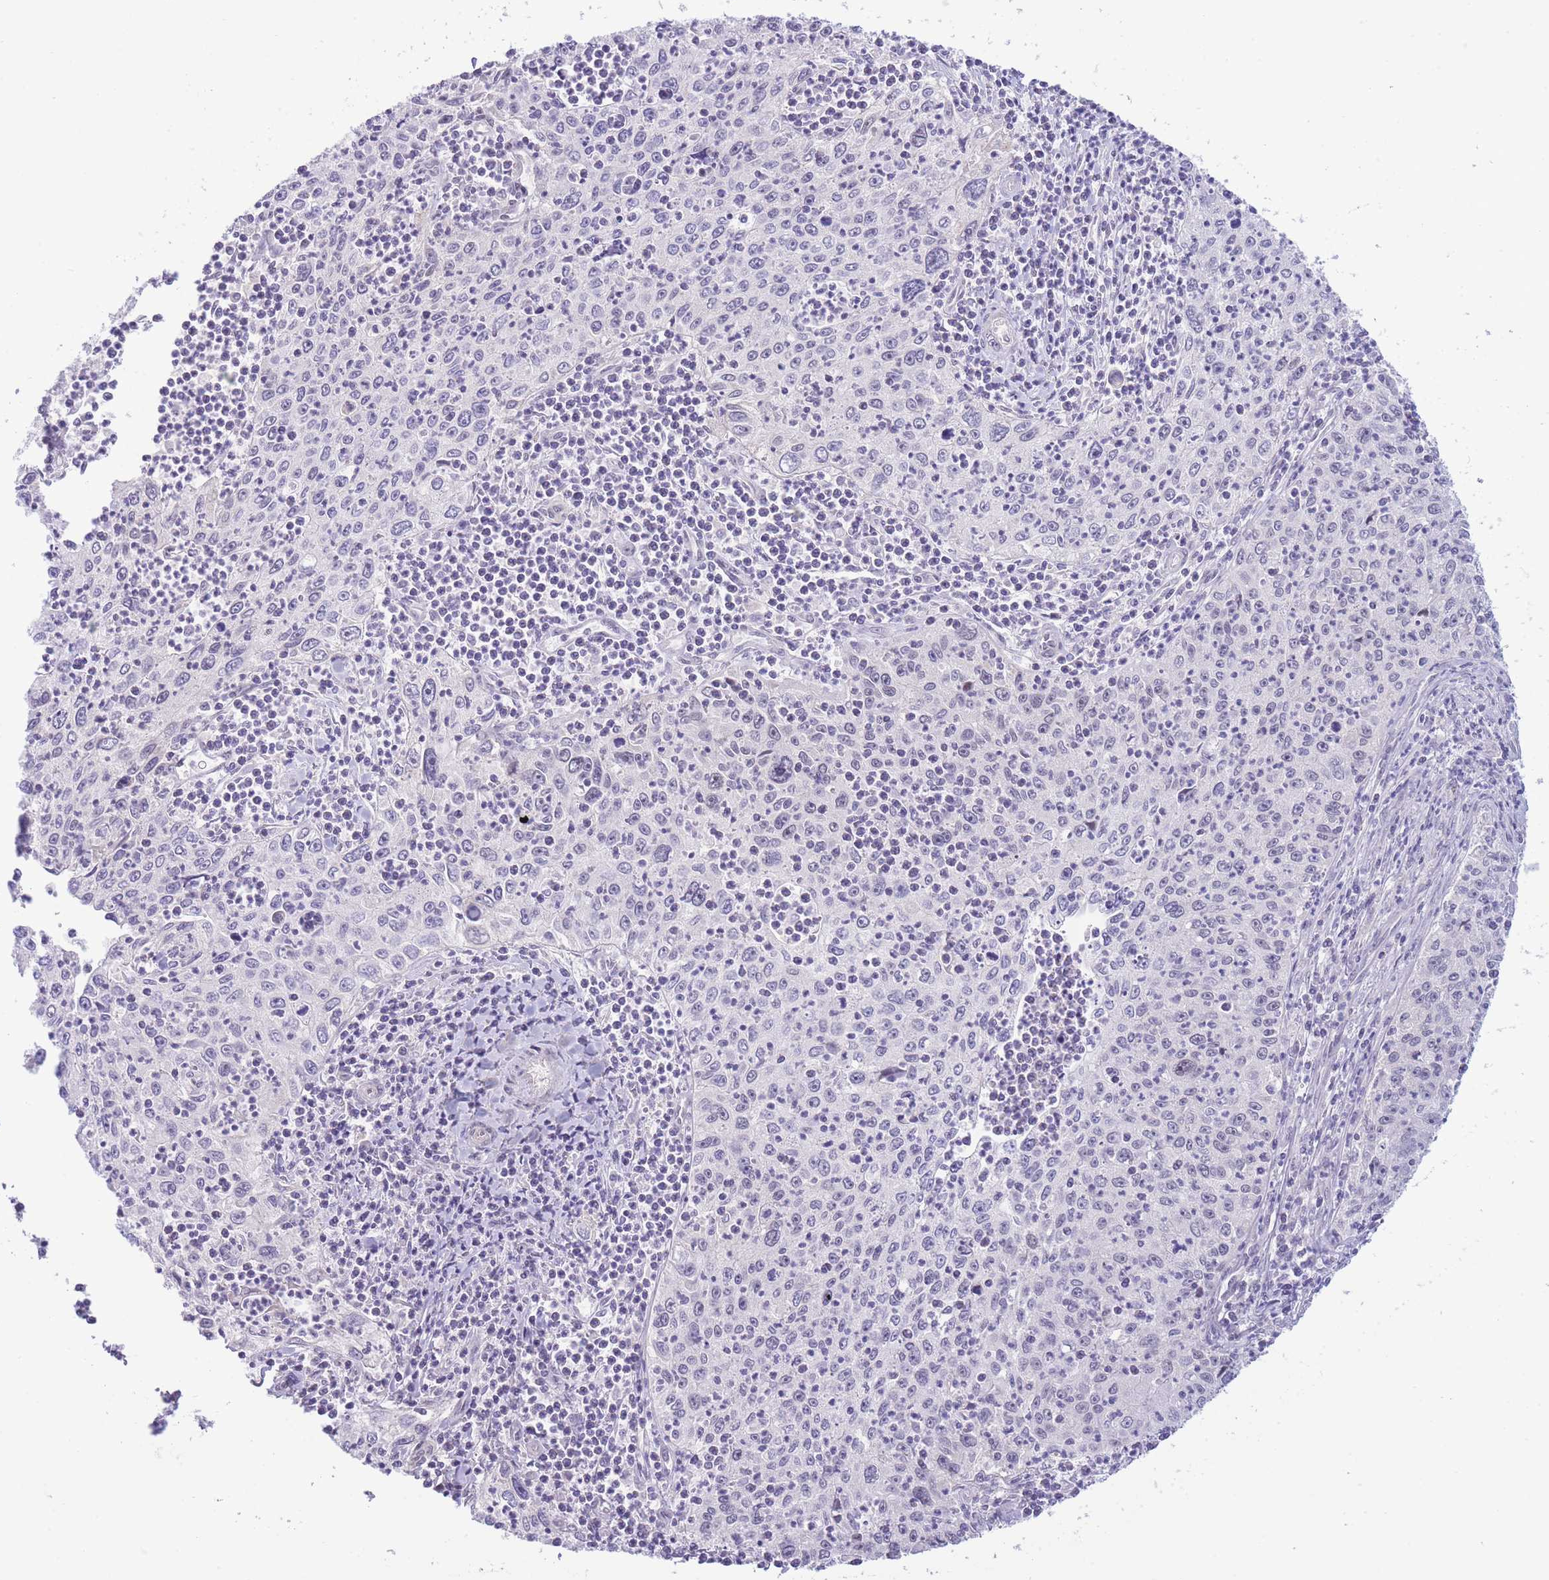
{"staining": {"intensity": "negative", "quantity": "none", "location": "none"}, "tissue": "cervical cancer", "cell_type": "Tumor cells", "image_type": "cancer", "snomed": [{"axis": "morphology", "description": "Squamous cell carcinoma, NOS"}, {"axis": "topography", "description": "Cervix"}], "caption": "Human cervical squamous cell carcinoma stained for a protein using immunohistochemistry exhibits no expression in tumor cells.", "gene": "FBXO46", "patient": {"sex": "female", "age": 30}}